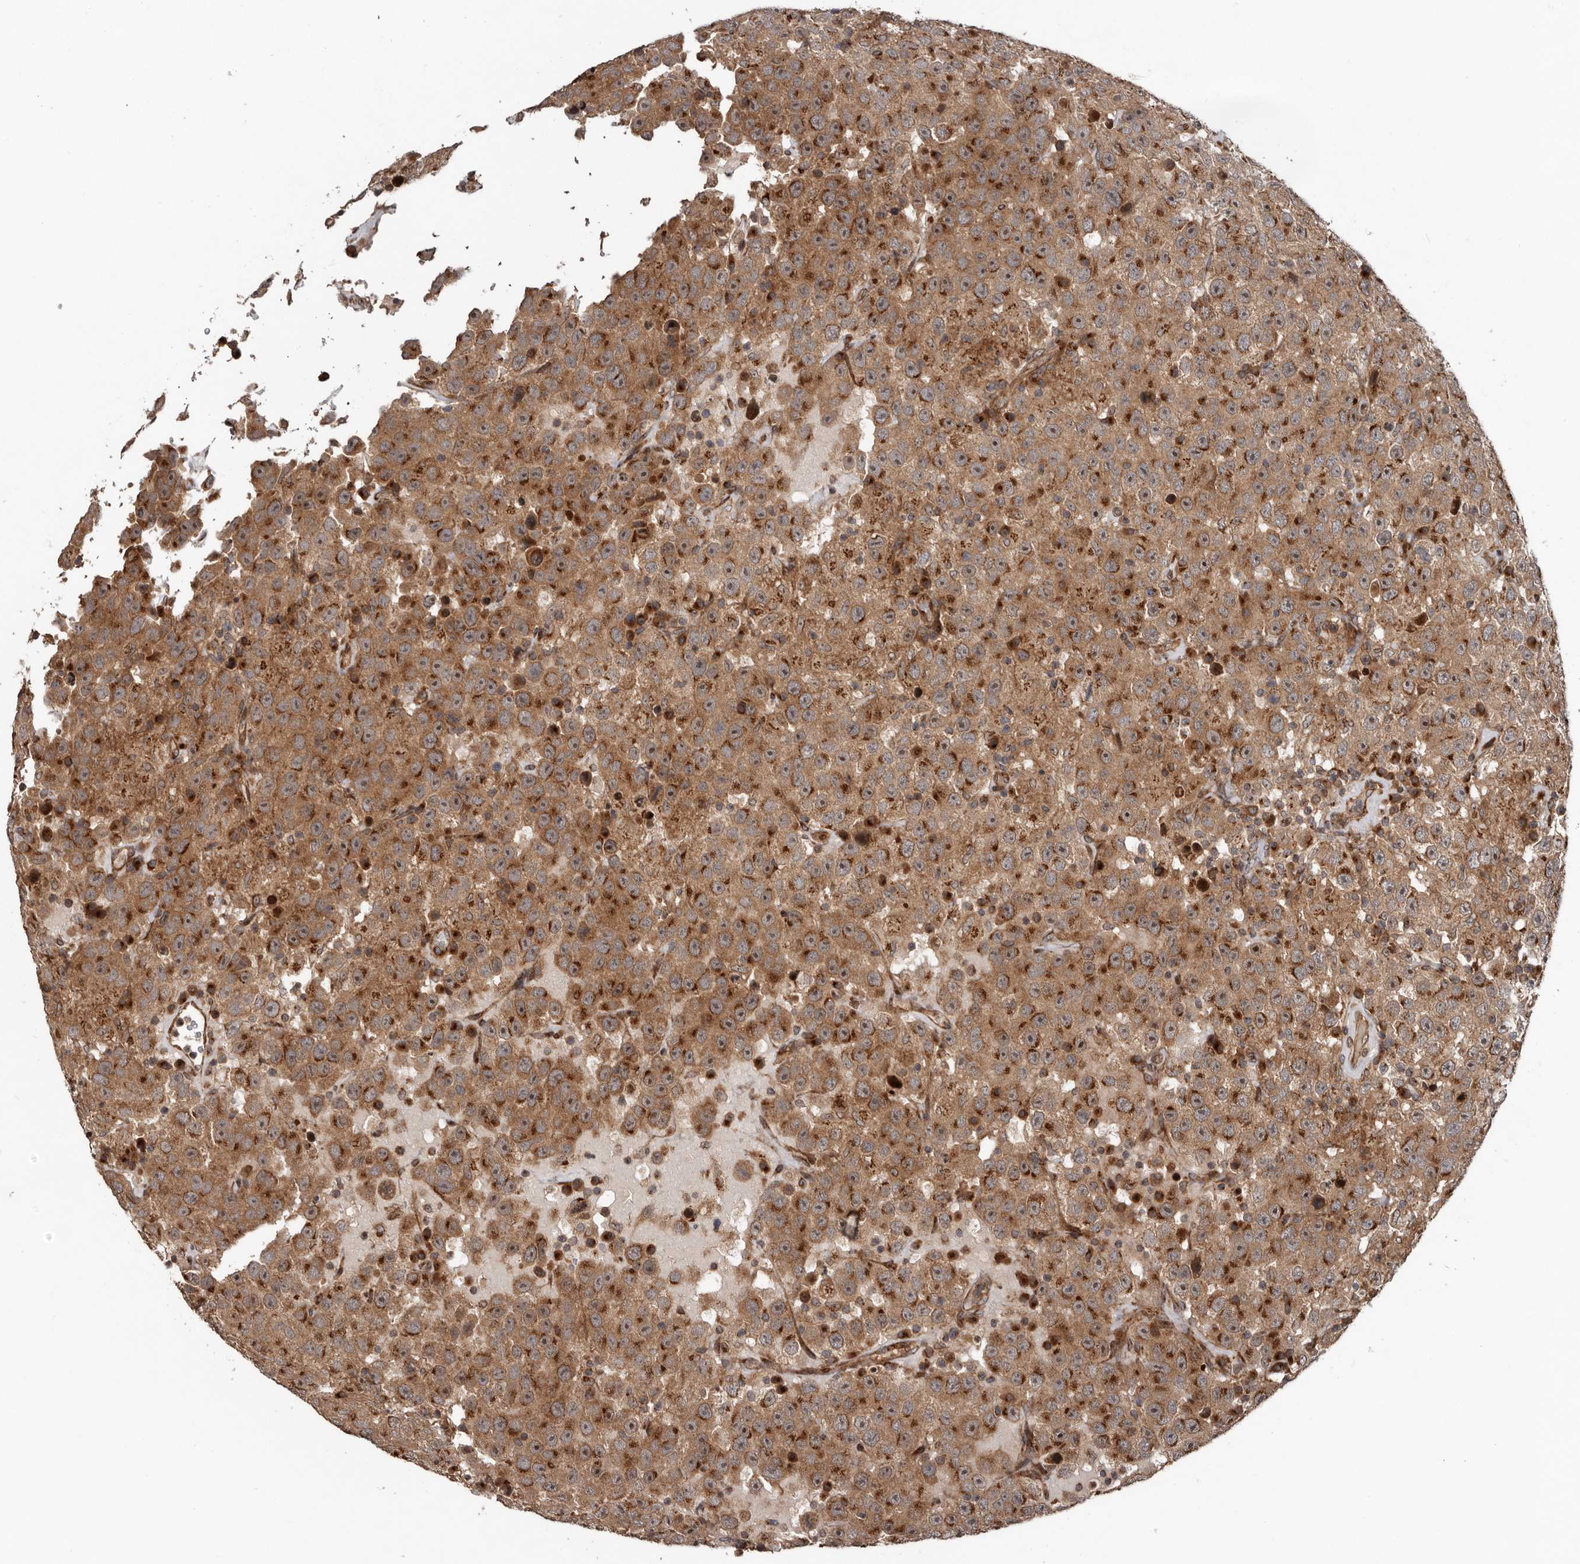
{"staining": {"intensity": "moderate", "quantity": ">75%", "location": "cytoplasmic/membranous,nuclear"}, "tissue": "testis cancer", "cell_type": "Tumor cells", "image_type": "cancer", "snomed": [{"axis": "morphology", "description": "Seminoma, NOS"}, {"axis": "topography", "description": "Testis"}], "caption": "IHC staining of seminoma (testis), which exhibits medium levels of moderate cytoplasmic/membranous and nuclear positivity in approximately >75% of tumor cells indicating moderate cytoplasmic/membranous and nuclear protein staining. The staining was performed using DAB (brown) for protein detection and nuclei were counterstained in hematoxylin (blue).", "gene": "CCDC190", "patient": {"sex": "male", "age": 41}}